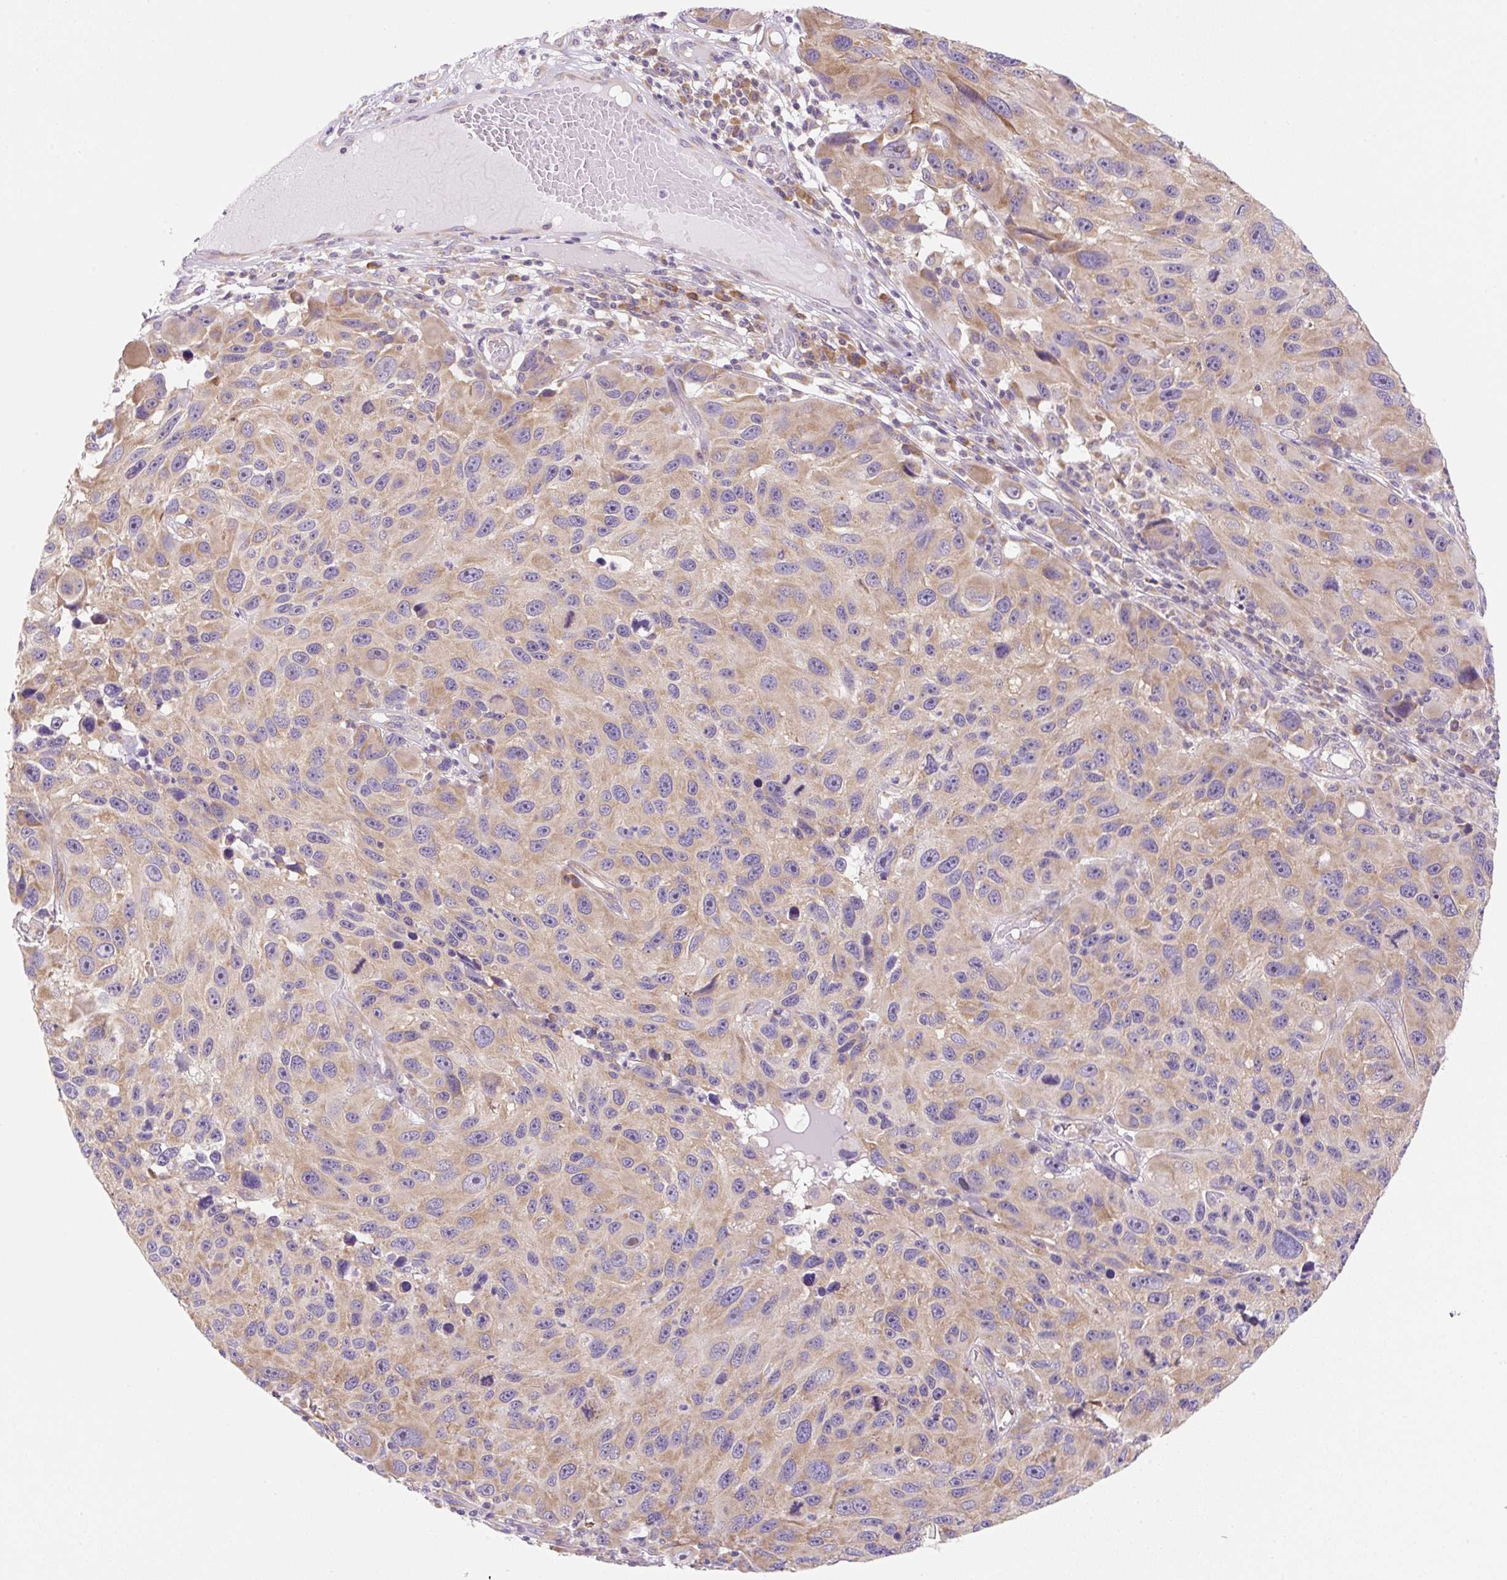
{"staining": {"intensity": "moderate", "quantity": ">75%", "location": "cytoplasmic/membranous"}, "tissue": "melanoma", "cell_type": "Tumor cells", "image_type": "cancer", "snomed": [{"axis": "morphology", "description": "Malignant melanoma, NOS"}, {"axis": "topography", "description": "Skin"}], "caption": "This is an image of immunohistochemistry (IHC) staining of malignant melanoma, which shows moderate expression in the cytoplasmic/membranous of tumor cells.", "gene": "RPL18A", "patient": {"sex": "male", "age": 53}}